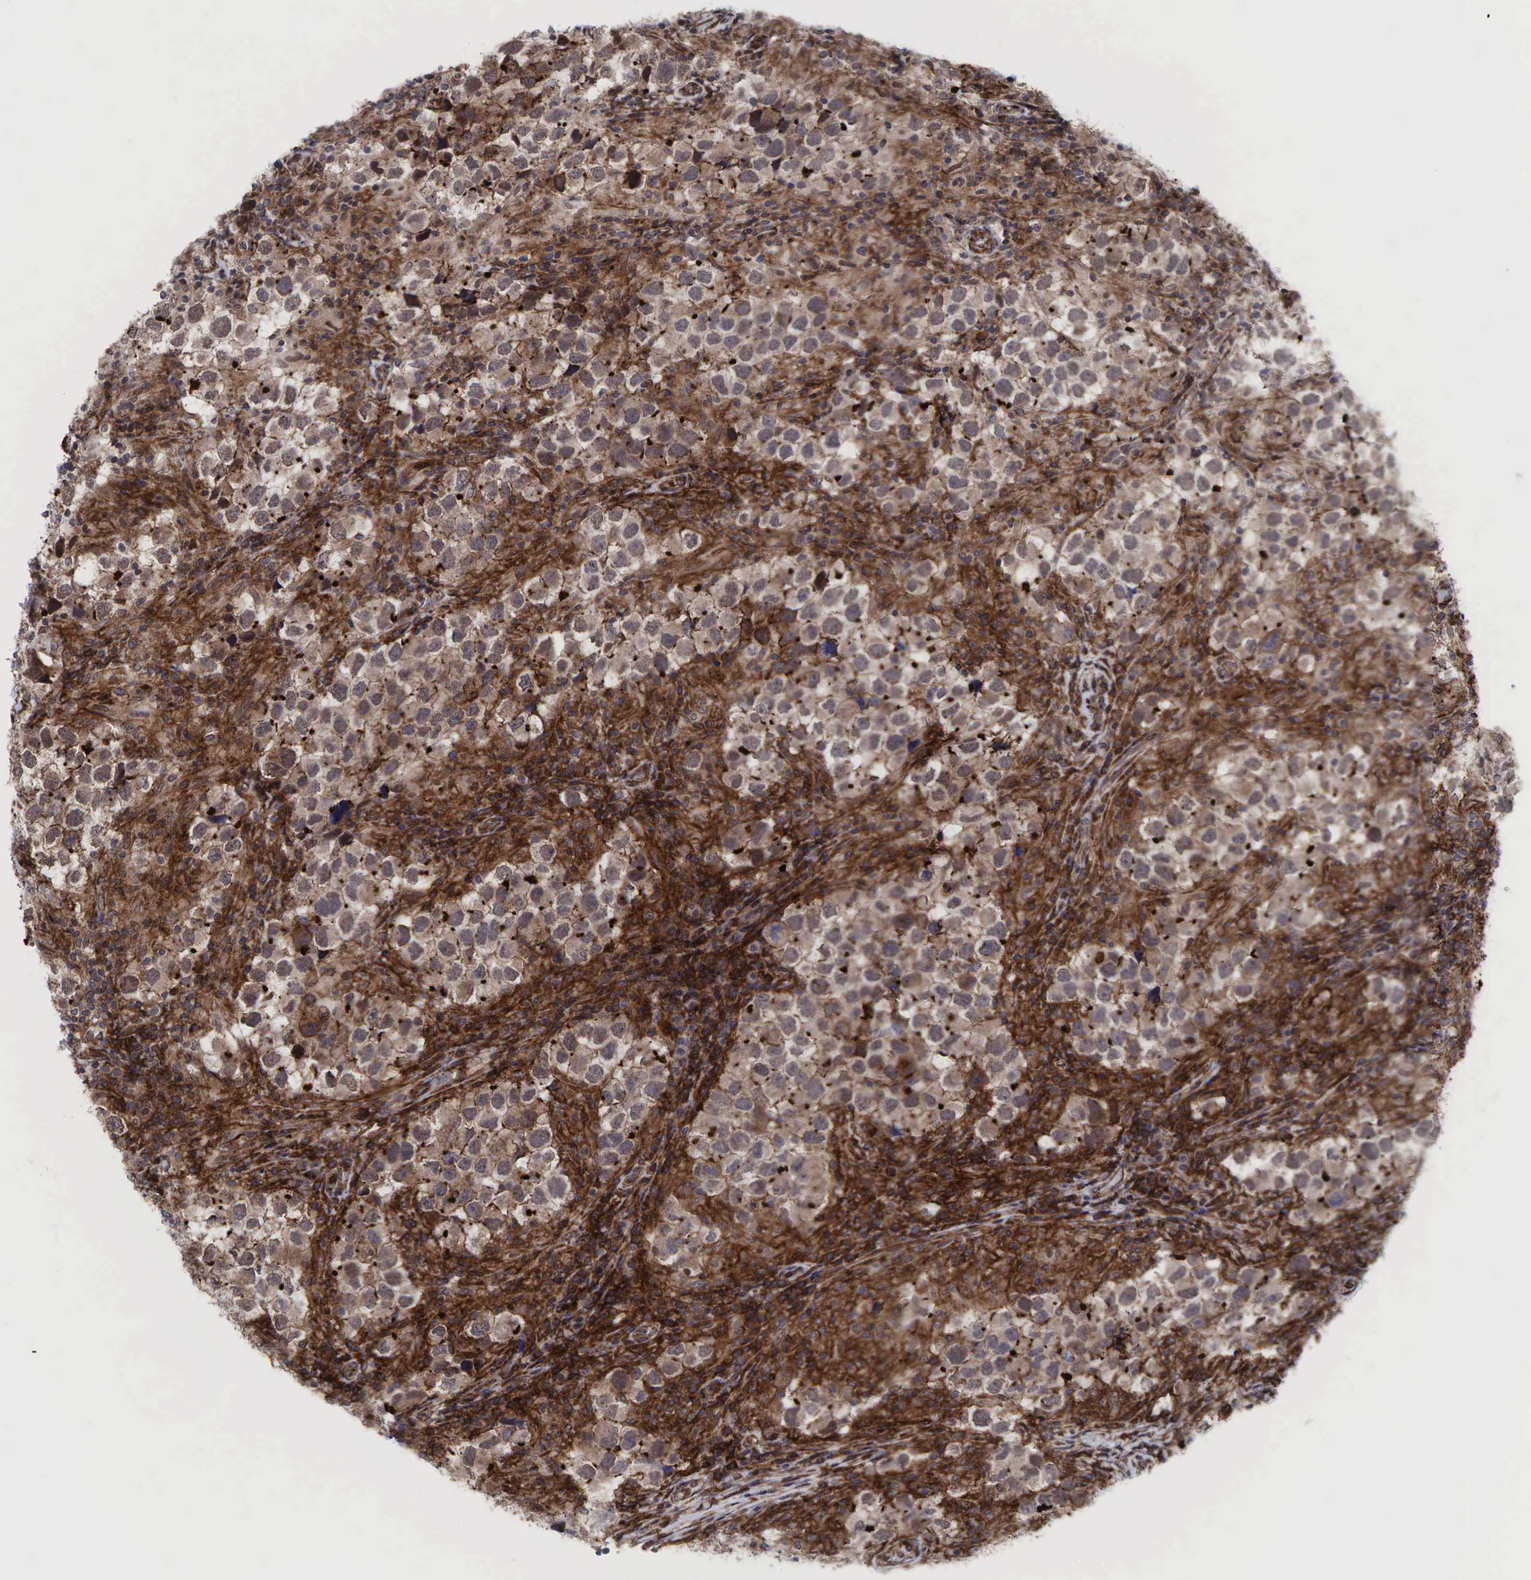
{"staining": {"intensity": "moderate", "quantity": ">75%", "location": "cytoplasmic/membranous"}, "tissue": "testis cancer", "cell_type": "Tumor cells", "image_type": "cancer", "snomed": [{"axis": "morphology", "description": "Carcinoma, Embryonal, NOS"}, {"axis": "topography", "description": "Testis"}], "caption": "Immunohistochemical staining of embryonal carcinoma (testis) shows medium levels of moderate cytoplasmic/membranous expression in approximately >75% of tumor cells.", "gene": "GPRASP1", "patient": {"sex": "male", "age": 21}}